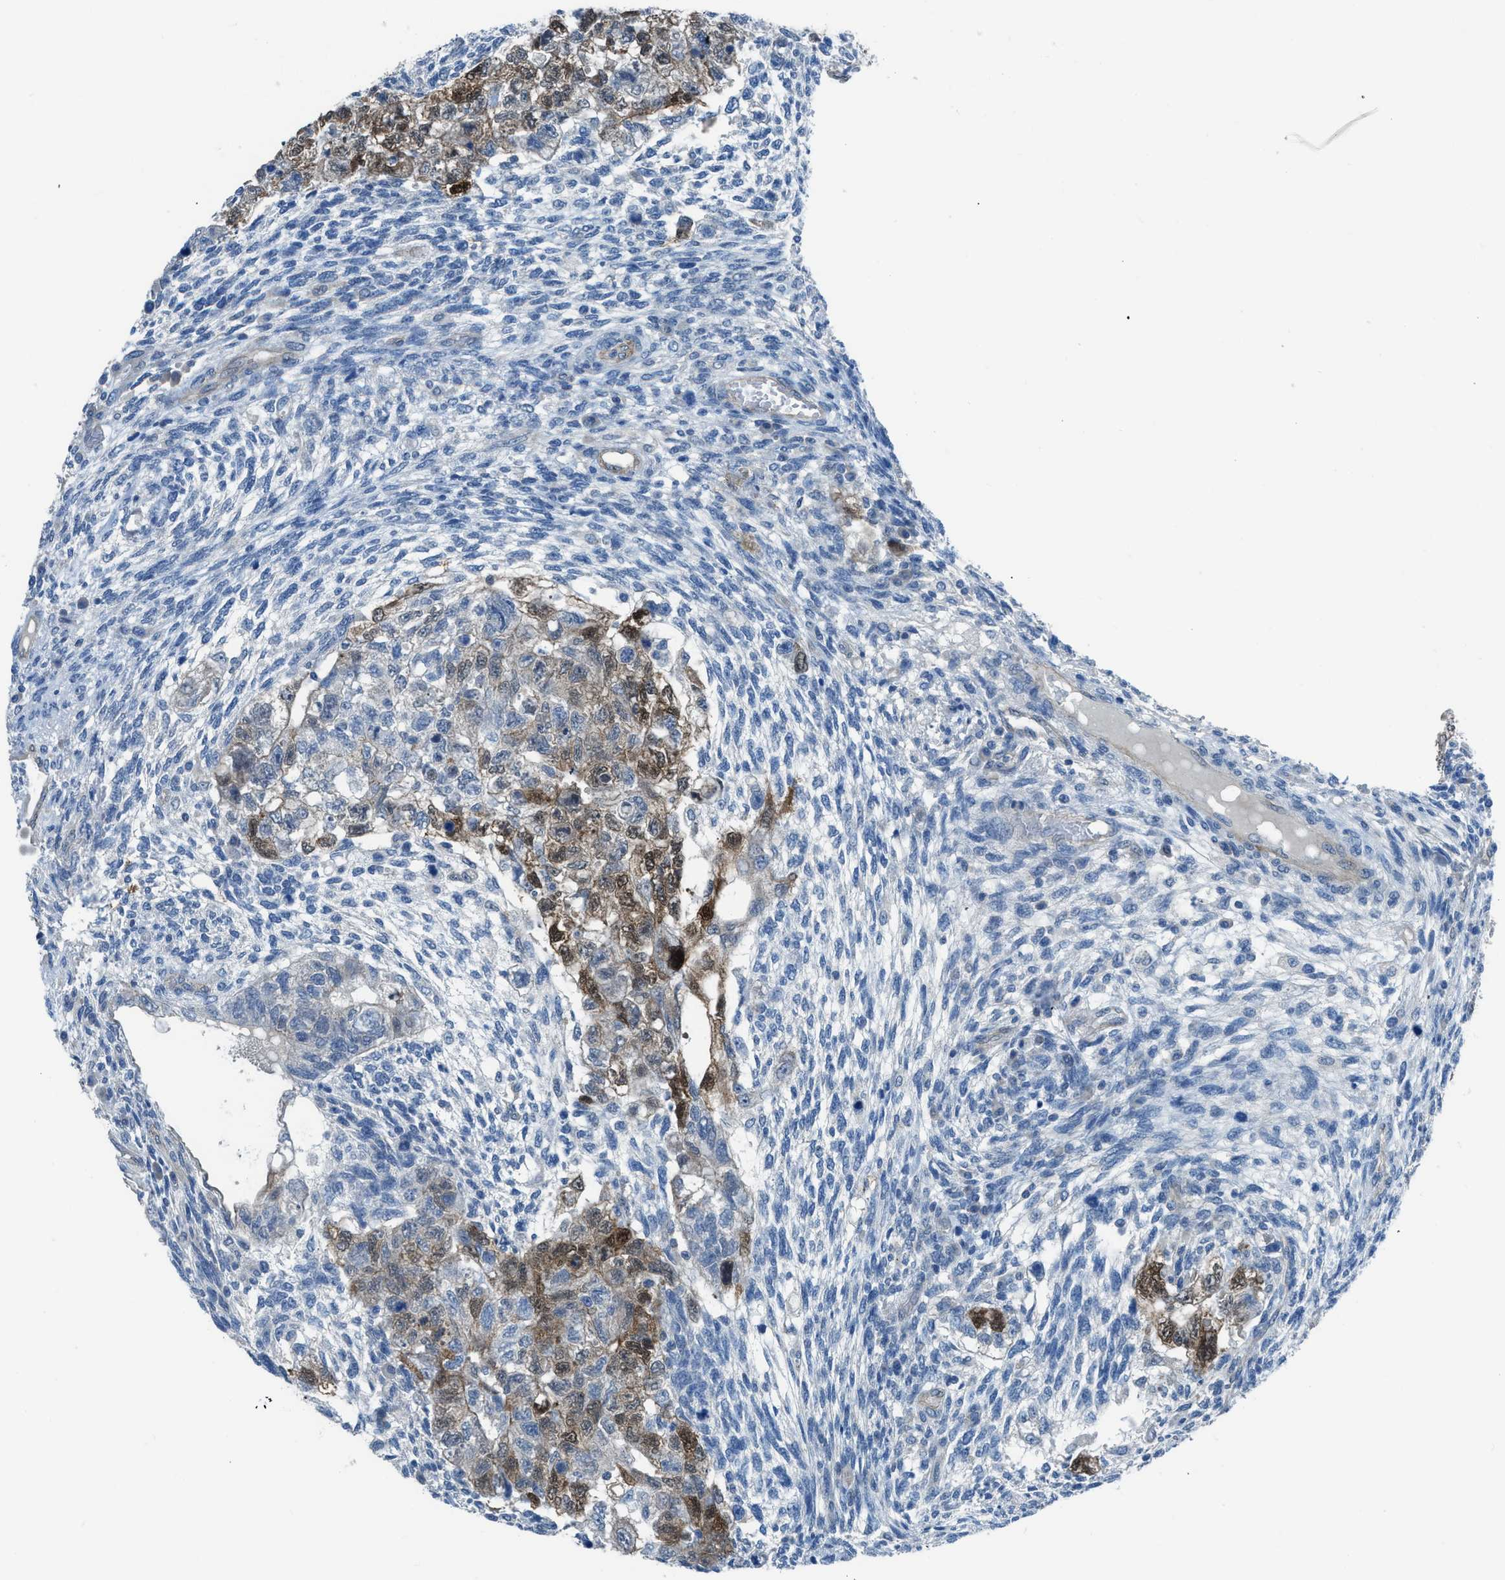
{"staining": {"intensity": "strong", "quantity": "25%-75%", "location": "cytoplasmic/membranous,nuclear"}, "tissue": "testis cancer", "cell_type": "Tumor cells", "image_type": "cancer", "snomed": [{"axis": "morphology", "description": "Normal tissue, NOS"}, {"axis": "morphology", "description": "Carcinoma, Embryonal, NOS"}, {"axis": "topography", "description": "Testis"}], "caption": "Protein analysis of testis cancer tissue demonstrates strong cytoplasmic/membranous and nuclear staining in about 25%-75% of tumor cells.", "gene": "PRKN", "patient": {"sex": "male", "age": 36}}